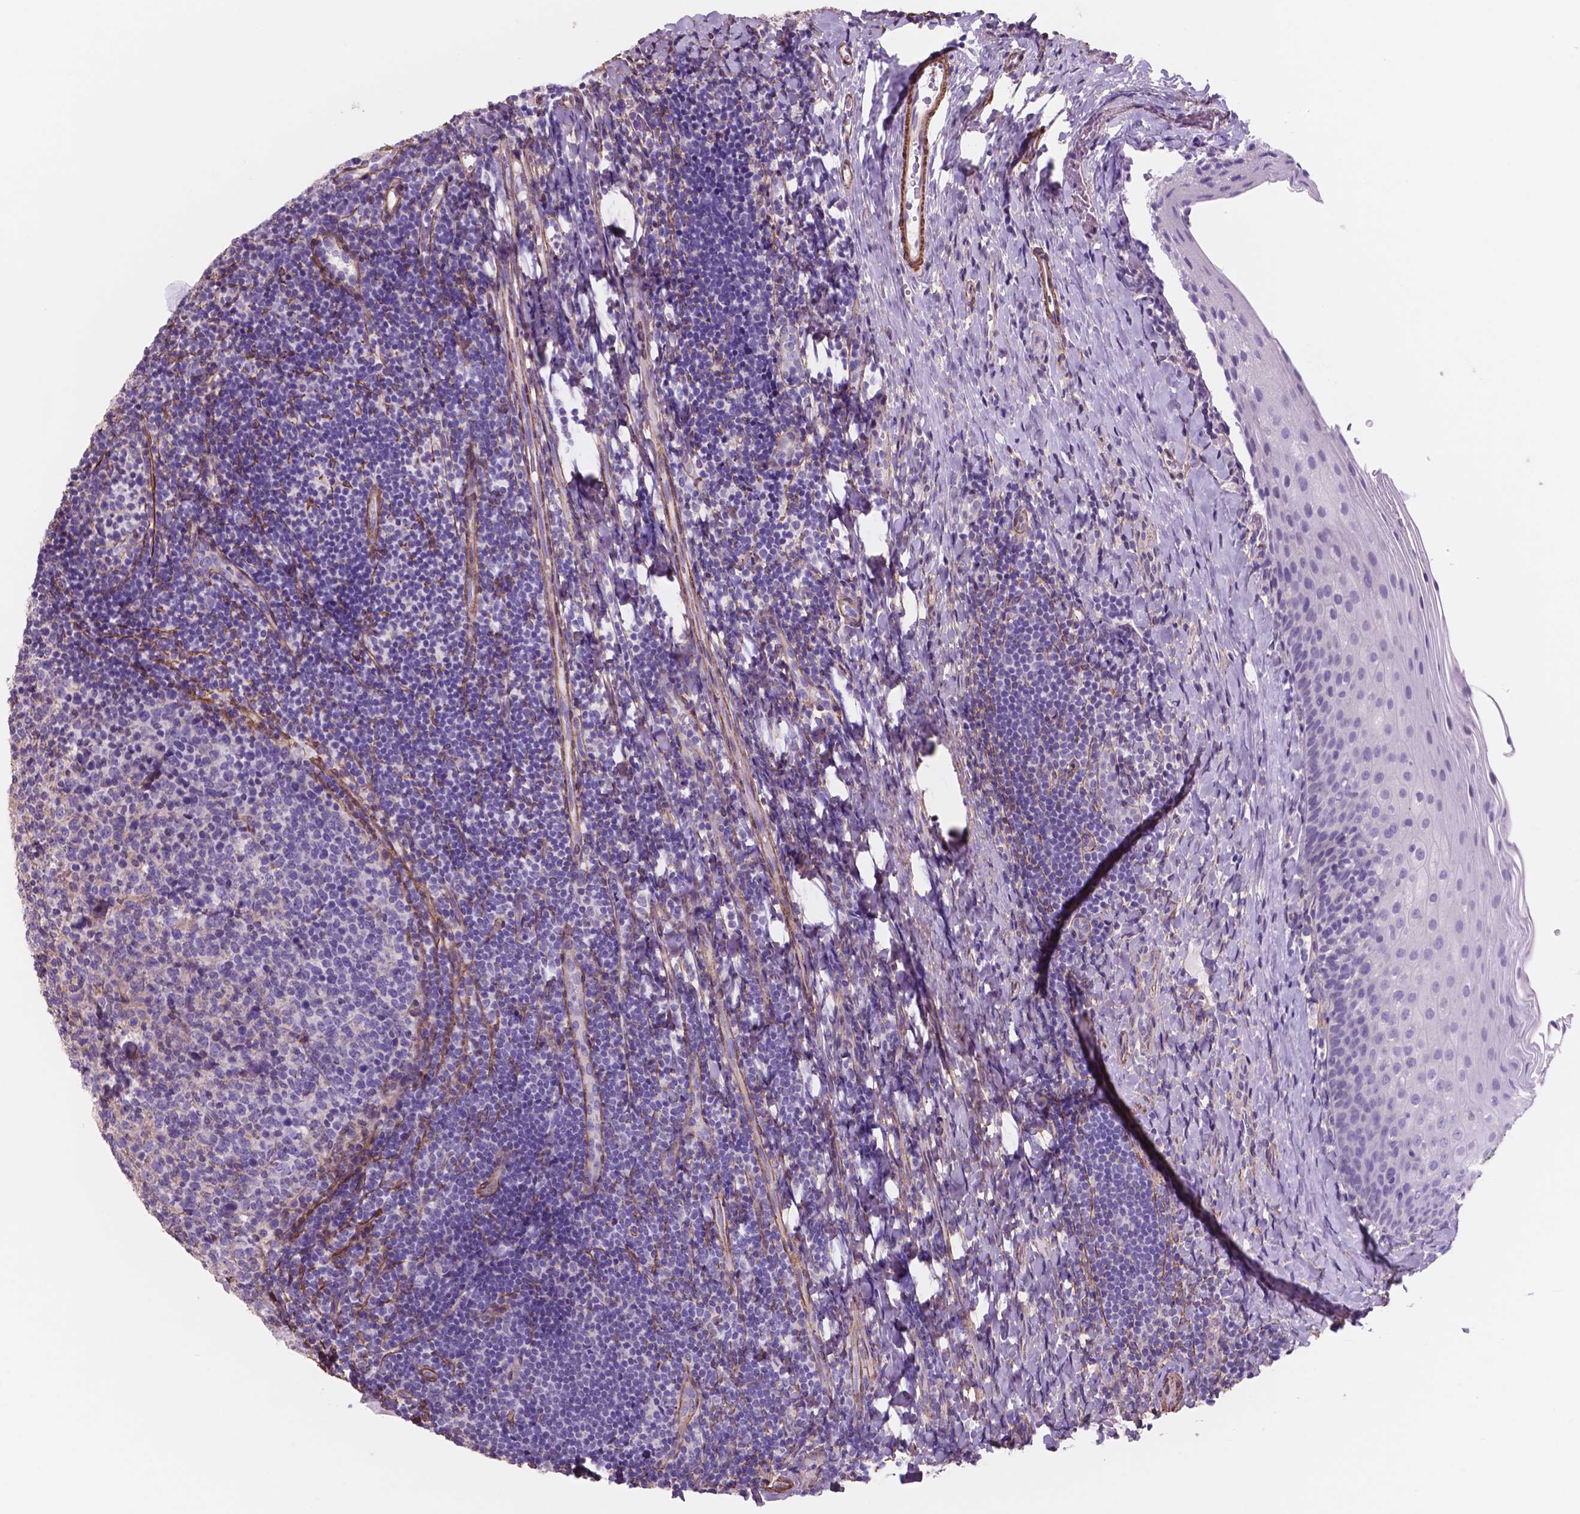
{"staining": {"intensity": "negative", "quantity": "none", "location": "none"}, "tissue": "tonsil", "cell_type": "Germinal center cells", "image_type": "normal", "snomed": [{"axis": "morphology", "description": "Normal tissue, NOS"}, {"axis": "topography", "description": "Tonsil"}], "caption": "This micrograph is of normal tonsil stained with immunohistochemistry (IHC) to label a protein in brown with the nuclei are counter-stained blue. There is no expression in germinal center cells.", "gene": "TOR2A", "patient": {"sex": "female", "age": 10}}